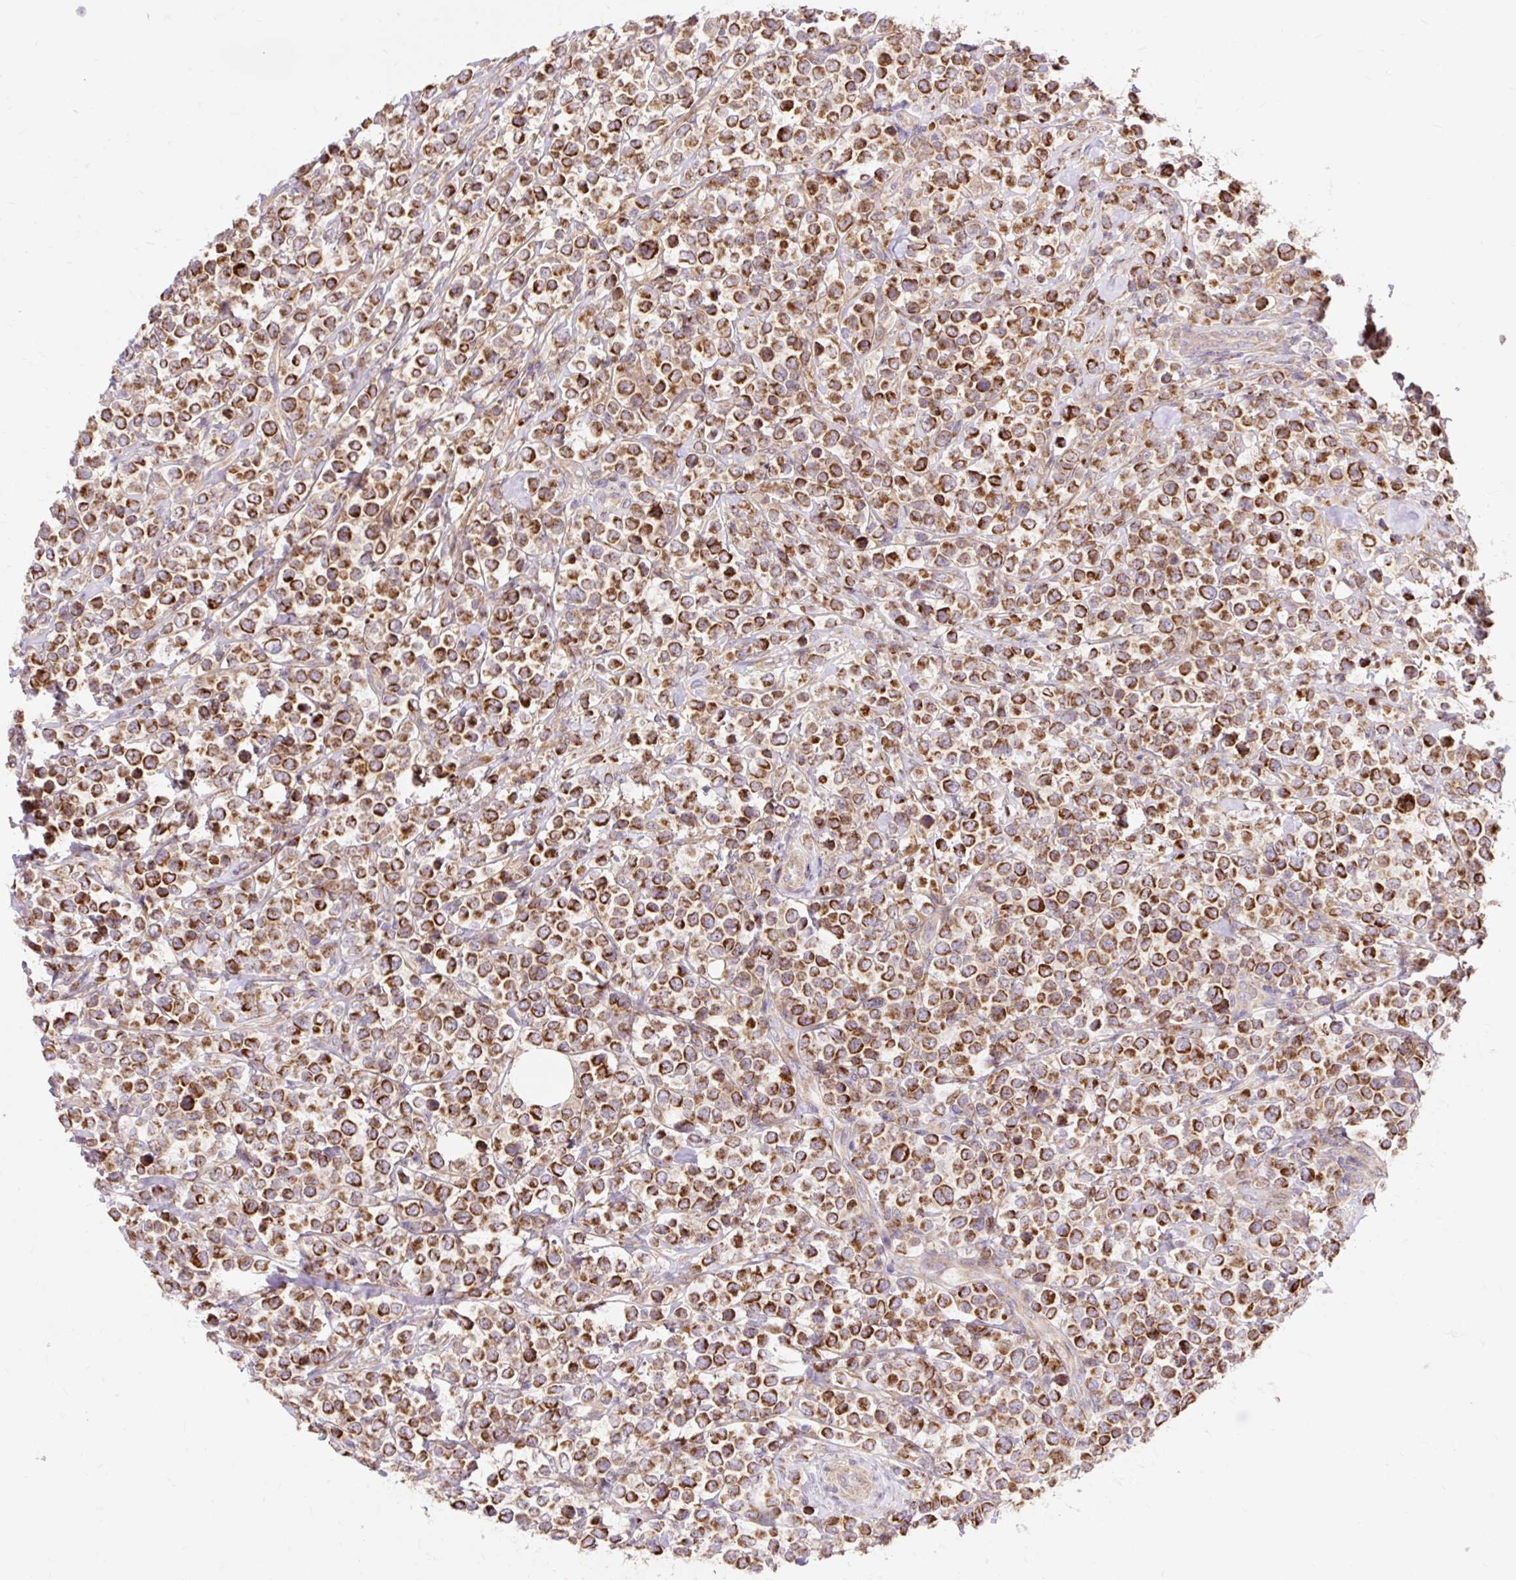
{"staining": {"intensity": "strong", "quantity": ">75%", "location": "cytoplasmic/membranous"}, "tissue": "lymphoma", "cell_type": "Tumor cells", "image_type": "cancer", "snomed": [{"axis": "morphology", "description": "Malignant lymphoma, non-Hodgkin's type, Low grade"}, {"axis": "topography", "description": "Lymph node"}], "caption": "Immunohistochemical staining of human low-grade malignant lymphoma, non-Hodgkin's type shows strong cytoplasmic/membranous protein expression in about >75% of tumor cells. The protein is stained brown, and the nuclei are stained in blue (DAB (3,3'-diaminobenzidine) IHC with brightfield microscopy, high magnification).", "gene": "TRIAP1", "patient": {"sex": "male", "age": 60}}